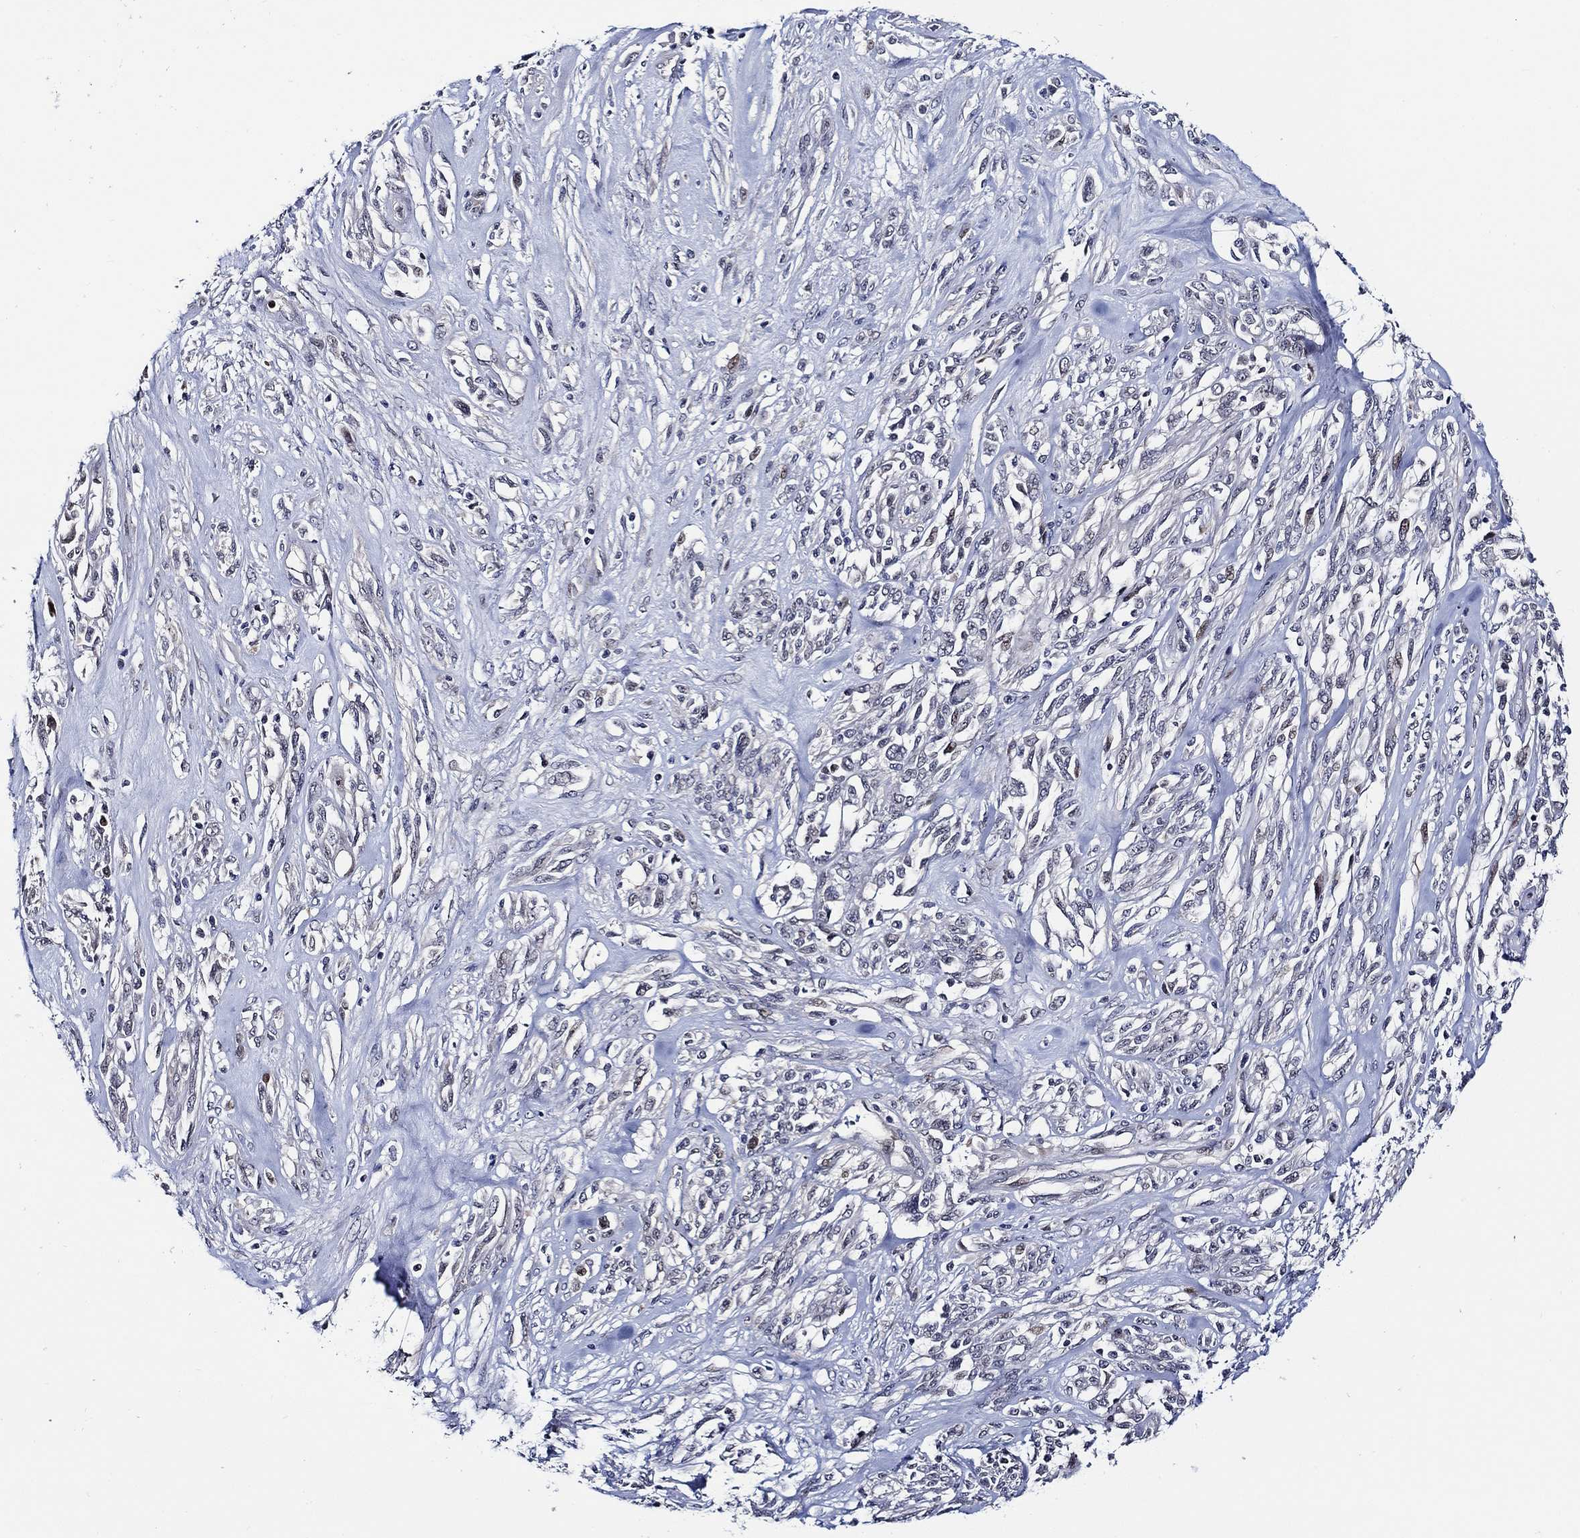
{"staining": {"intensity": "negative", "quantity": "none", "location": "none"}, "tissue": "melanoma", "cell_type": "Tumor cells", "image_type": "cancer", "snomed": [{"axis": "morphology", "description": "Malignant melanoma, NOS"}, {"axis": "topography", "description": "Skin"}], "caption": "There is no significant expression in tumor cells of melanoma.", "gene": "C8orf48", "patient": {"sex": "female", "age": 91}}